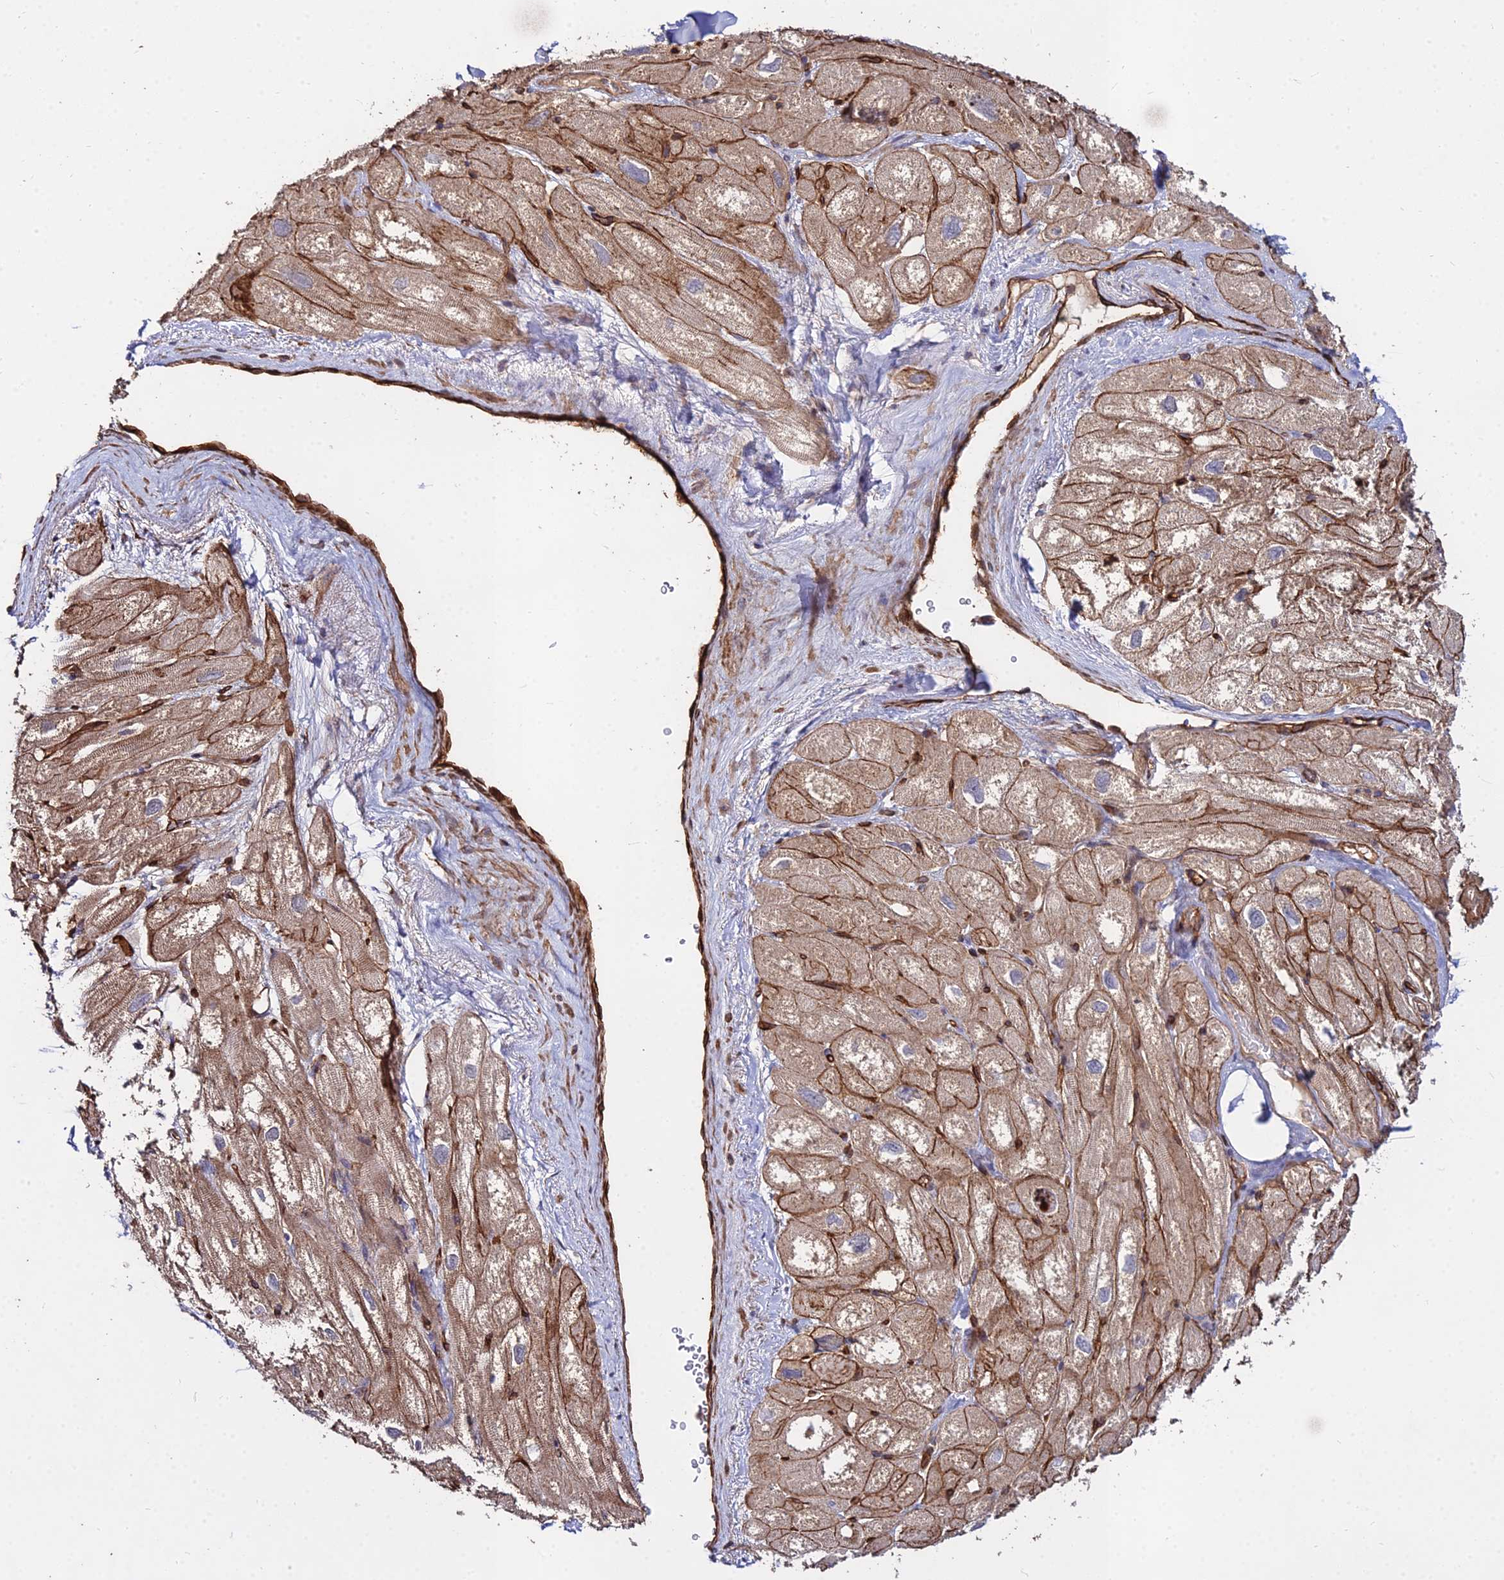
{"staining": {"intensity": "moderate", "quantity": ">75%", "location": "cytoplasmic/membranous,nuclear"}, "tissue": "heart muscle", "cell_type": "Cardiomyocytes", "image_type": "normal", "snomed": [{"axis": "morphology", "description": "Normal tissue, NOS"}, {"axis": "topography", "description": "Heart"}], "caption": "Cardiomyocytes show moderate cytoplasmic/membranous,nuclear positivity in approximately >75% of cells in normal heart muscle. The protein is stained brown, and the nuclei are stained in blue (DAB (3,3'-diaminobenzidine) IHC with brightfield microscopy, high magnification).", "gene": "GRTP1", "patient": {"sex": "male", "age": 50}}